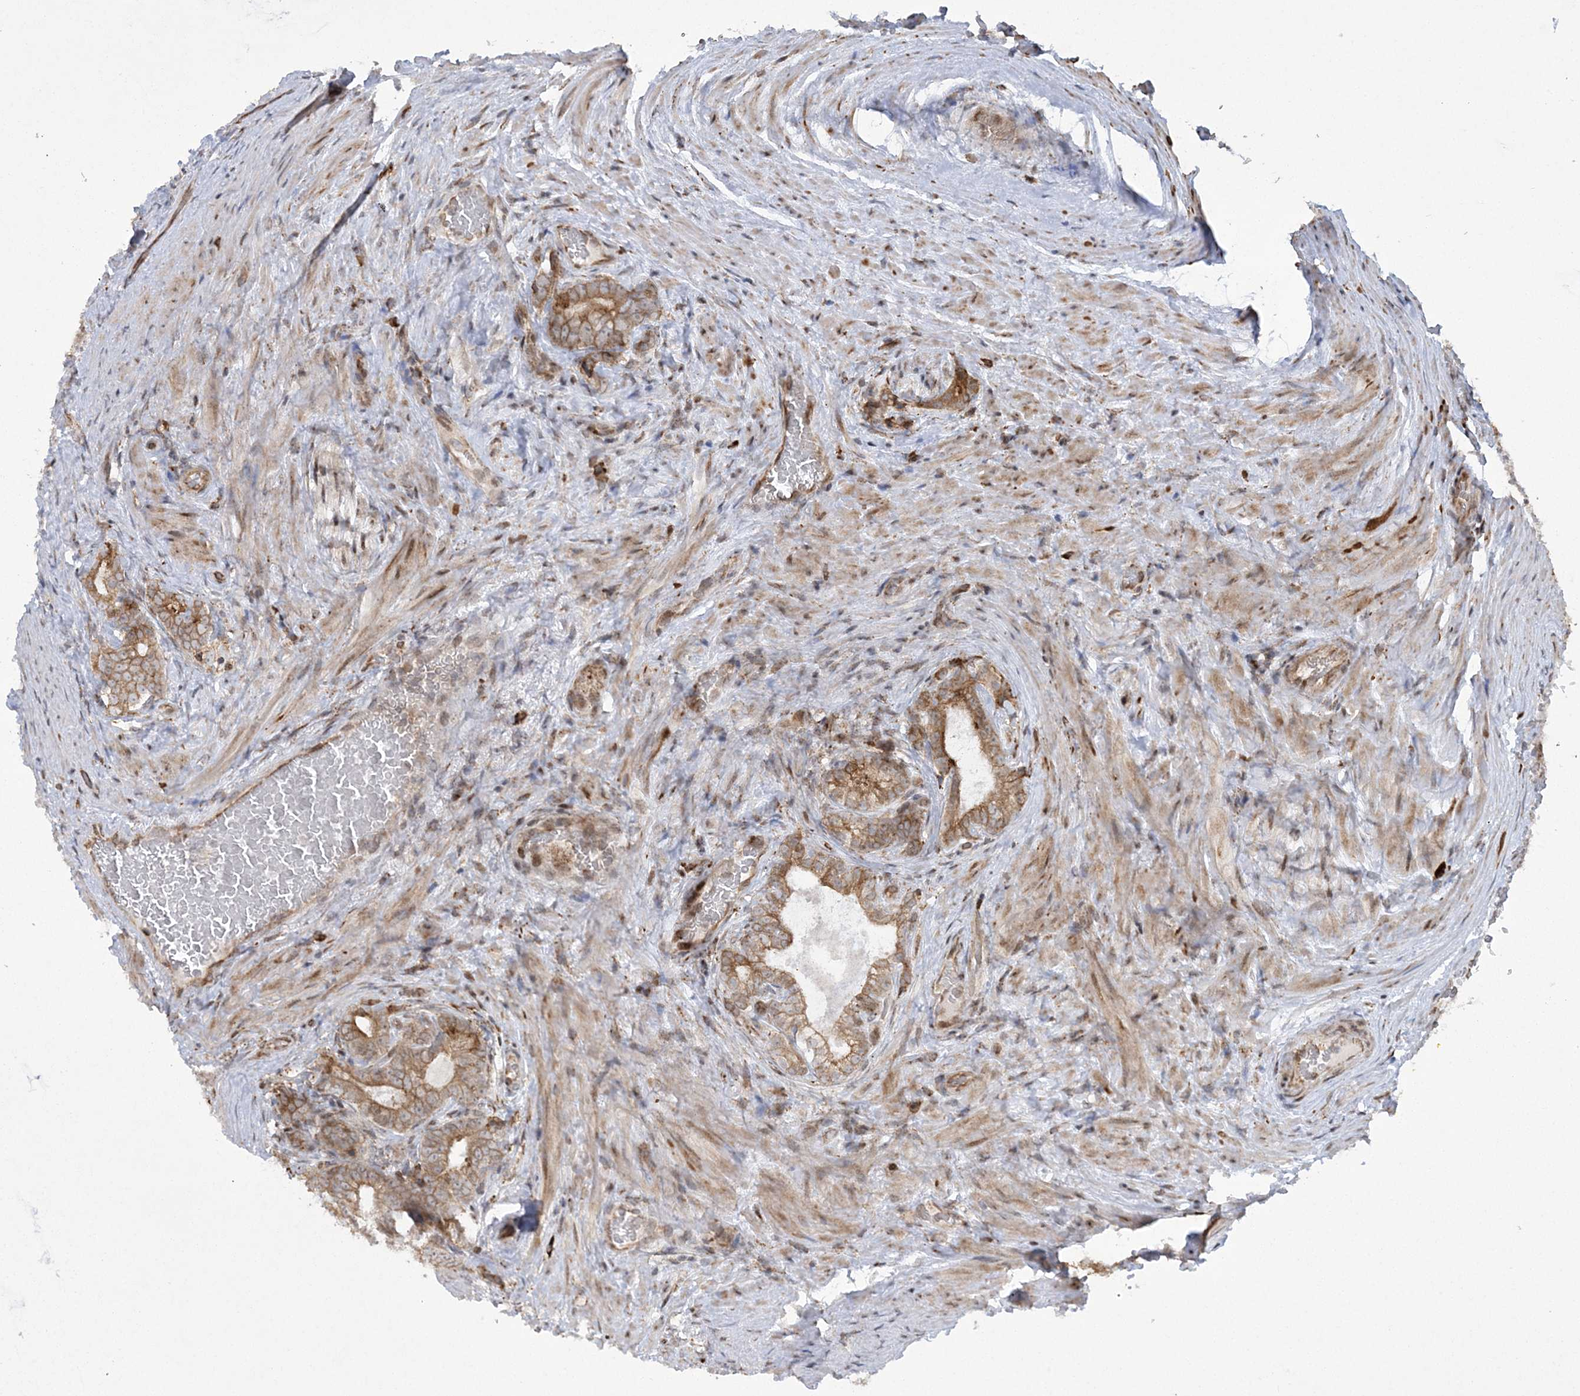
{"staining": {"intensity": "moderate", "quantity": ">75%", "location": "cytoplasmic/membranous"}, "tissue": "prostate cancer", "cell_type": "Tumor cells", "image_type": "cancer", "snomed": [{"axis": "morphology", "description": "Adenocarcinoma, Low grade"}, {"axis": "topography", "description": "Prostate"}], "caption": "A brown stain highlights moderate cytoplasmic/membranous positivity of a protein in human prostate low-grade adenocarcinoma tumor cells.", "gene": "EFCAB12", "patient": {"sex": "male", "age": 71}}